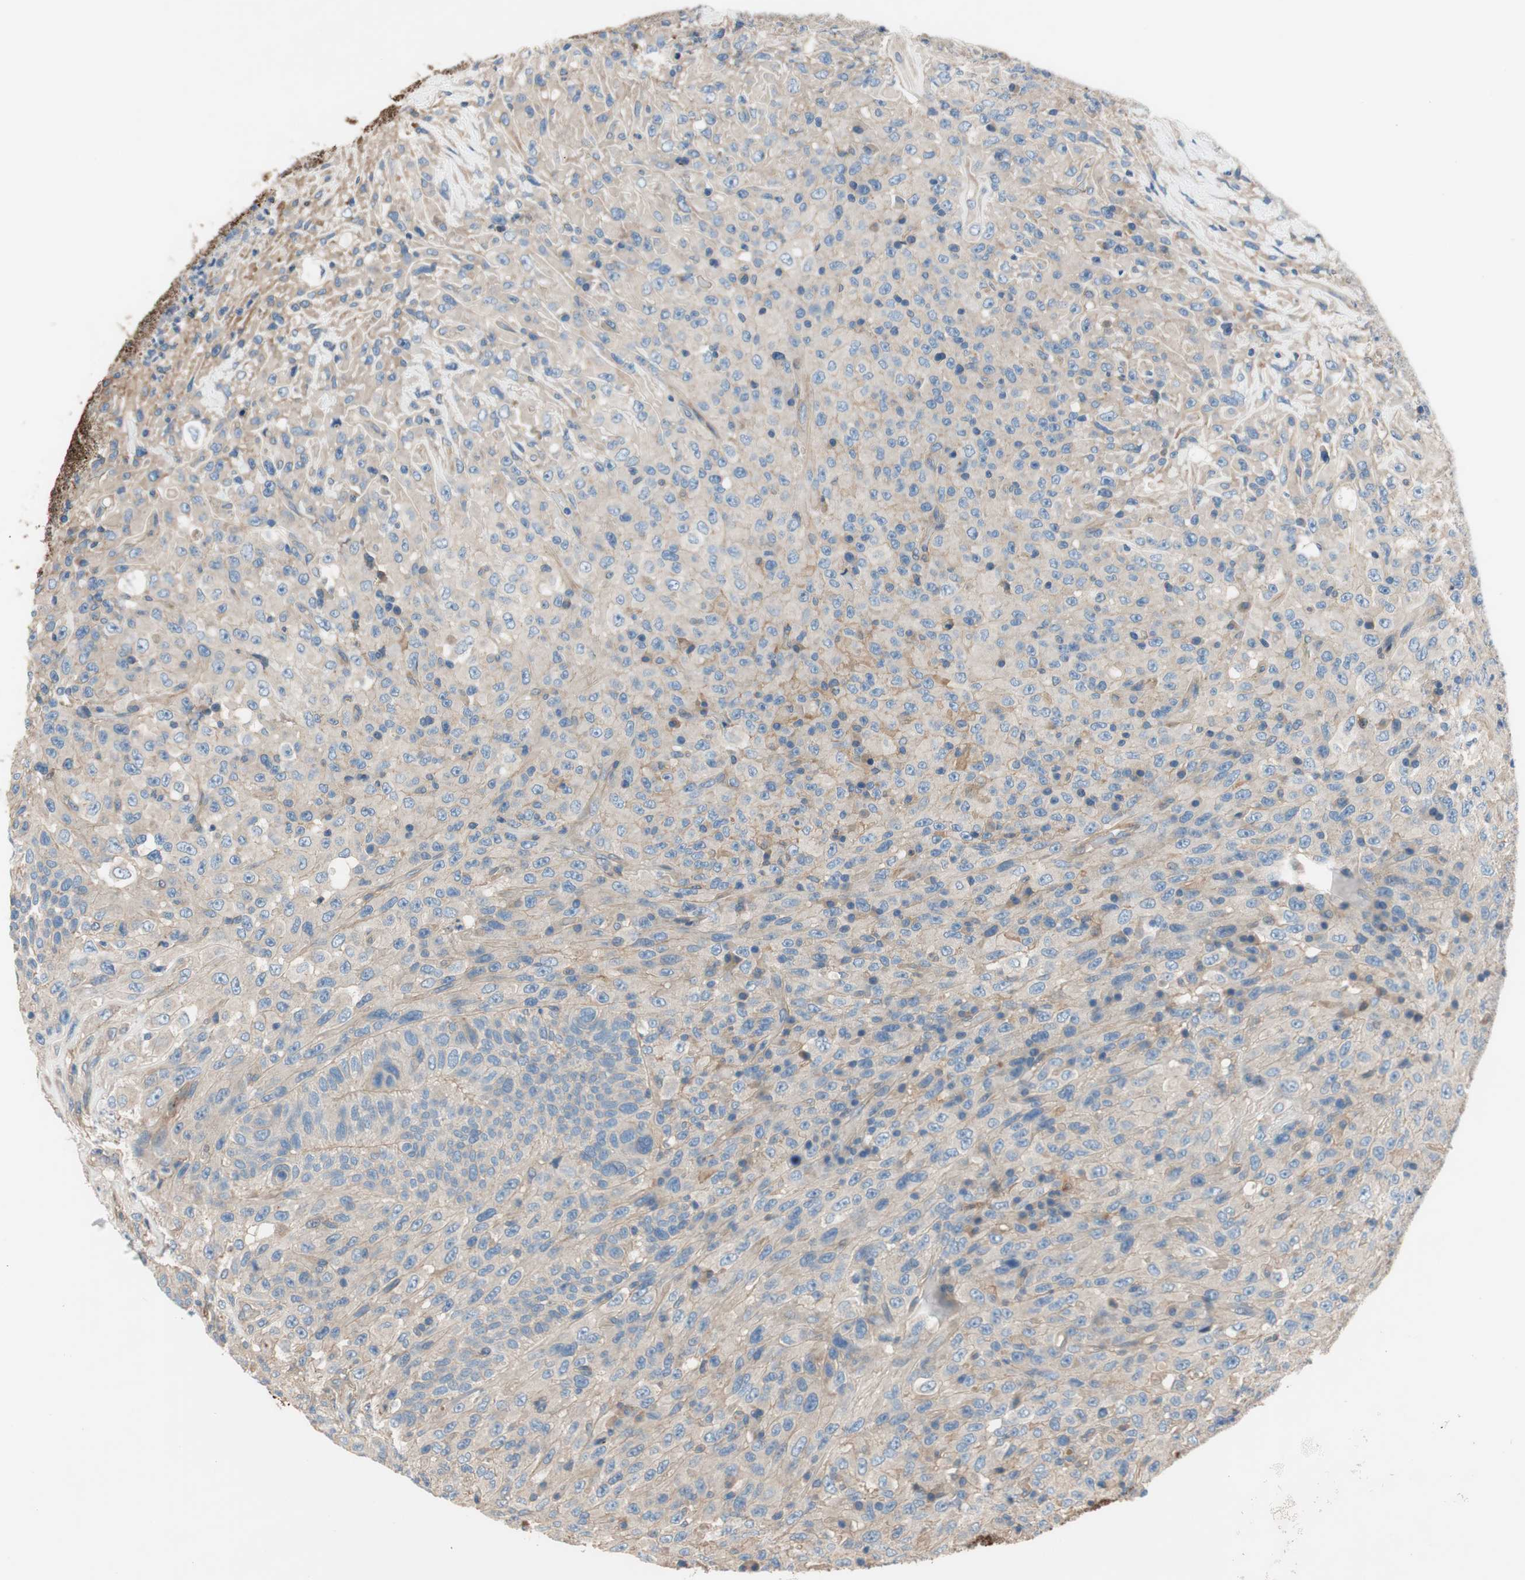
{"staining": {"intensity": "weak", "quantity": ">75%", "location": "cytoplasmic/membranous"}, "tissue": "urothelial cancer", "cell_type": "Tumor cells", "image_type": "cancer", "snomed": [{"axis": "morphology", "description": "Urothelial carcinoma, High grade"}, {"axis": "topography", "description": "Urinary bladder"}], "caption": "A micrograph showing weak cytoplasmic/membranous positivity in approximately >75% of tumor cells in urothelial carcinoma (high-grade), as visualized by brown immunohistochemical staining.", "gene": "CALML3", "patient": {"sex": "male", "age": 66}}